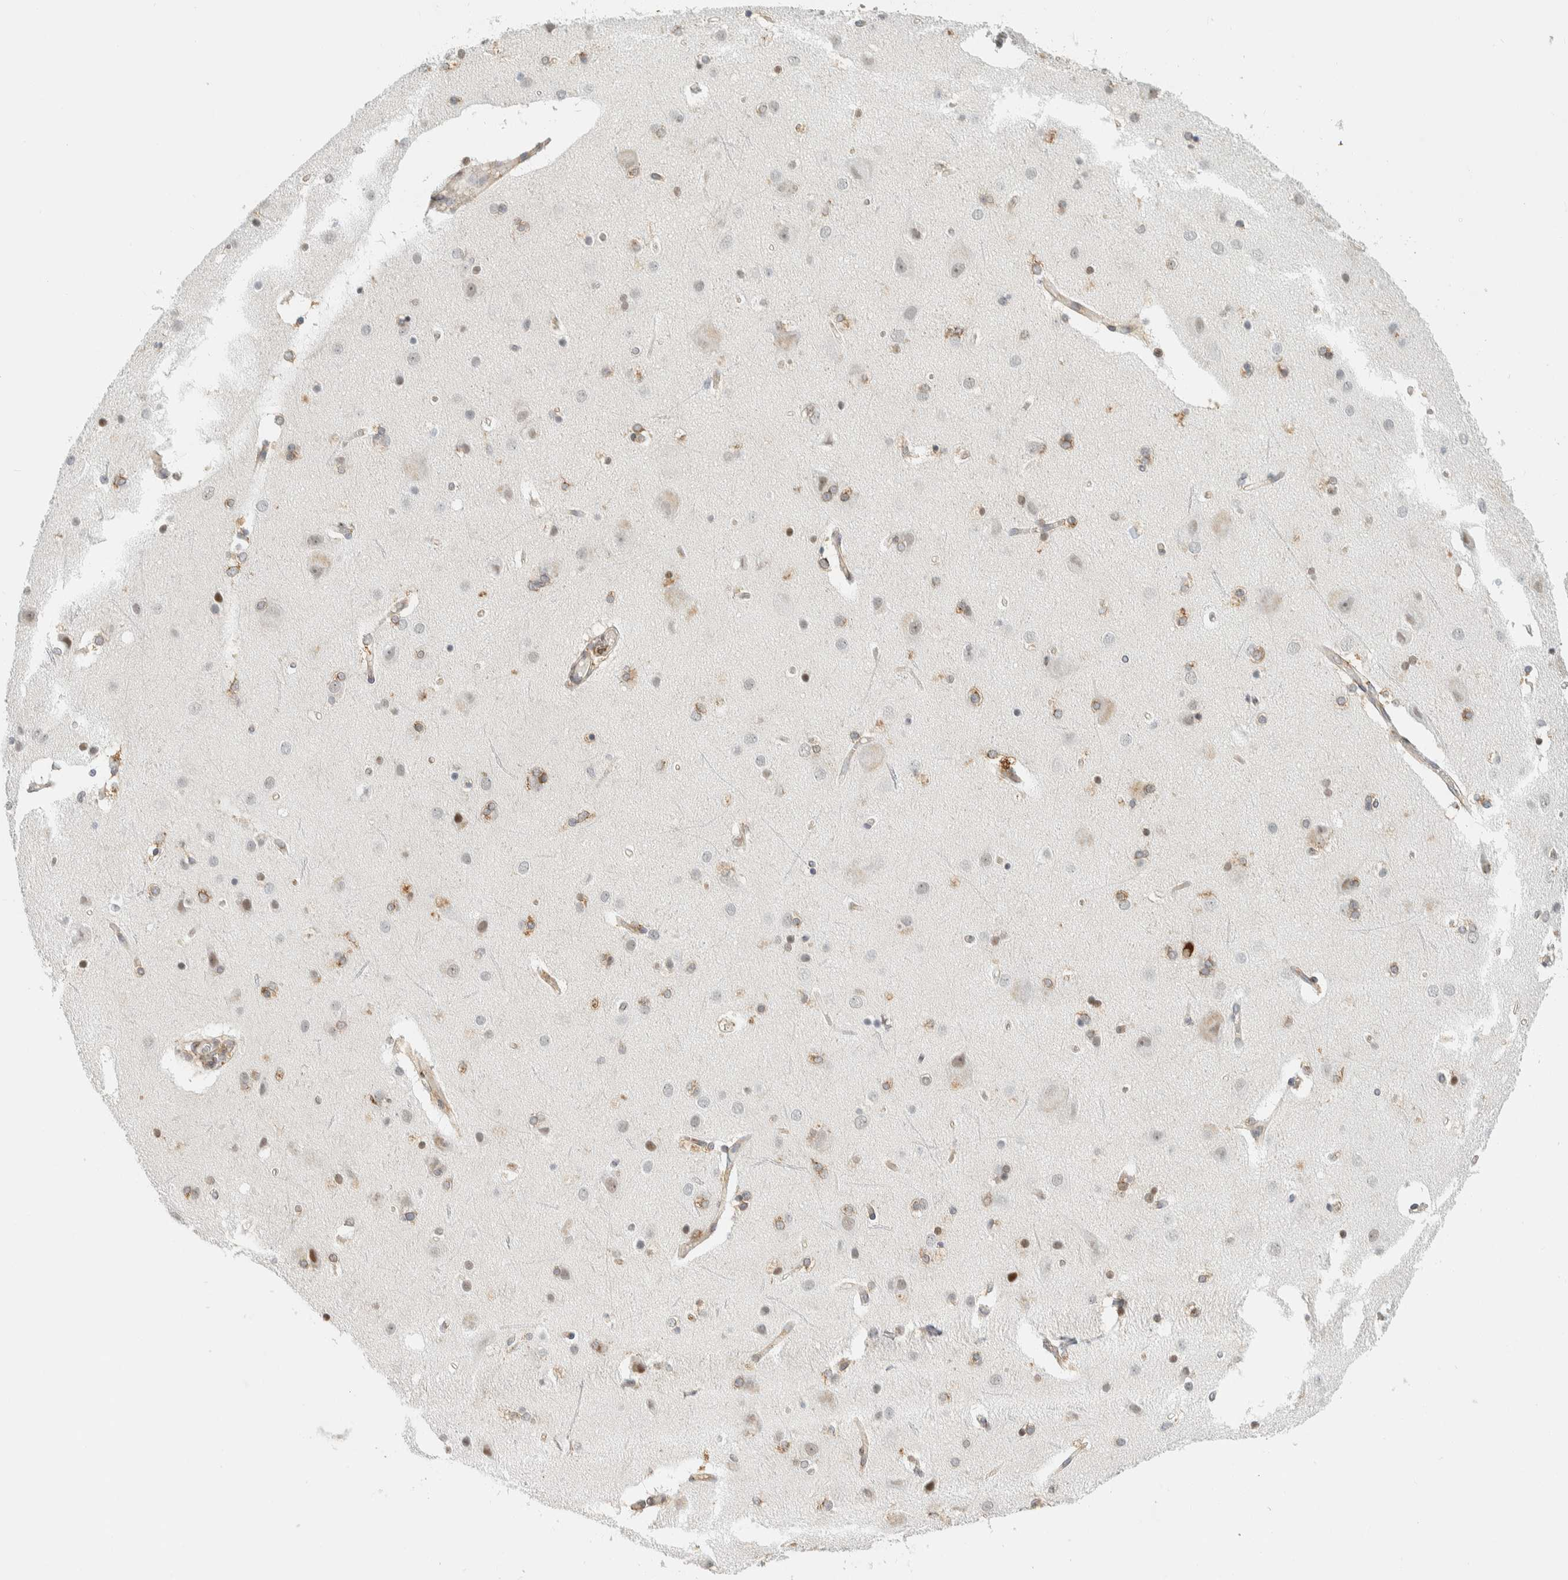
{"staining": {"intensity": "moderate", "quantity": "25%-75%", "location": "cytoplasmic/membranous"}, "tissue": "cerebral cortex", "cell_type": "Endothelial cells", "image_type": "normal", "snomed": [{"axis": "morphology", "description": "Normal tissue, NOS"}, {"axis": "topography", "description": "Cerebral cortex"}], "caption": "An IHC histopathology image of benign tissue is shown. Protein staining in brown shows moderate cytoplasmic/membranous positivity in cerebral cortex within endothelial cells.", "gene": "LLGL2", "patient": {"sex": "female", "age": 54}}